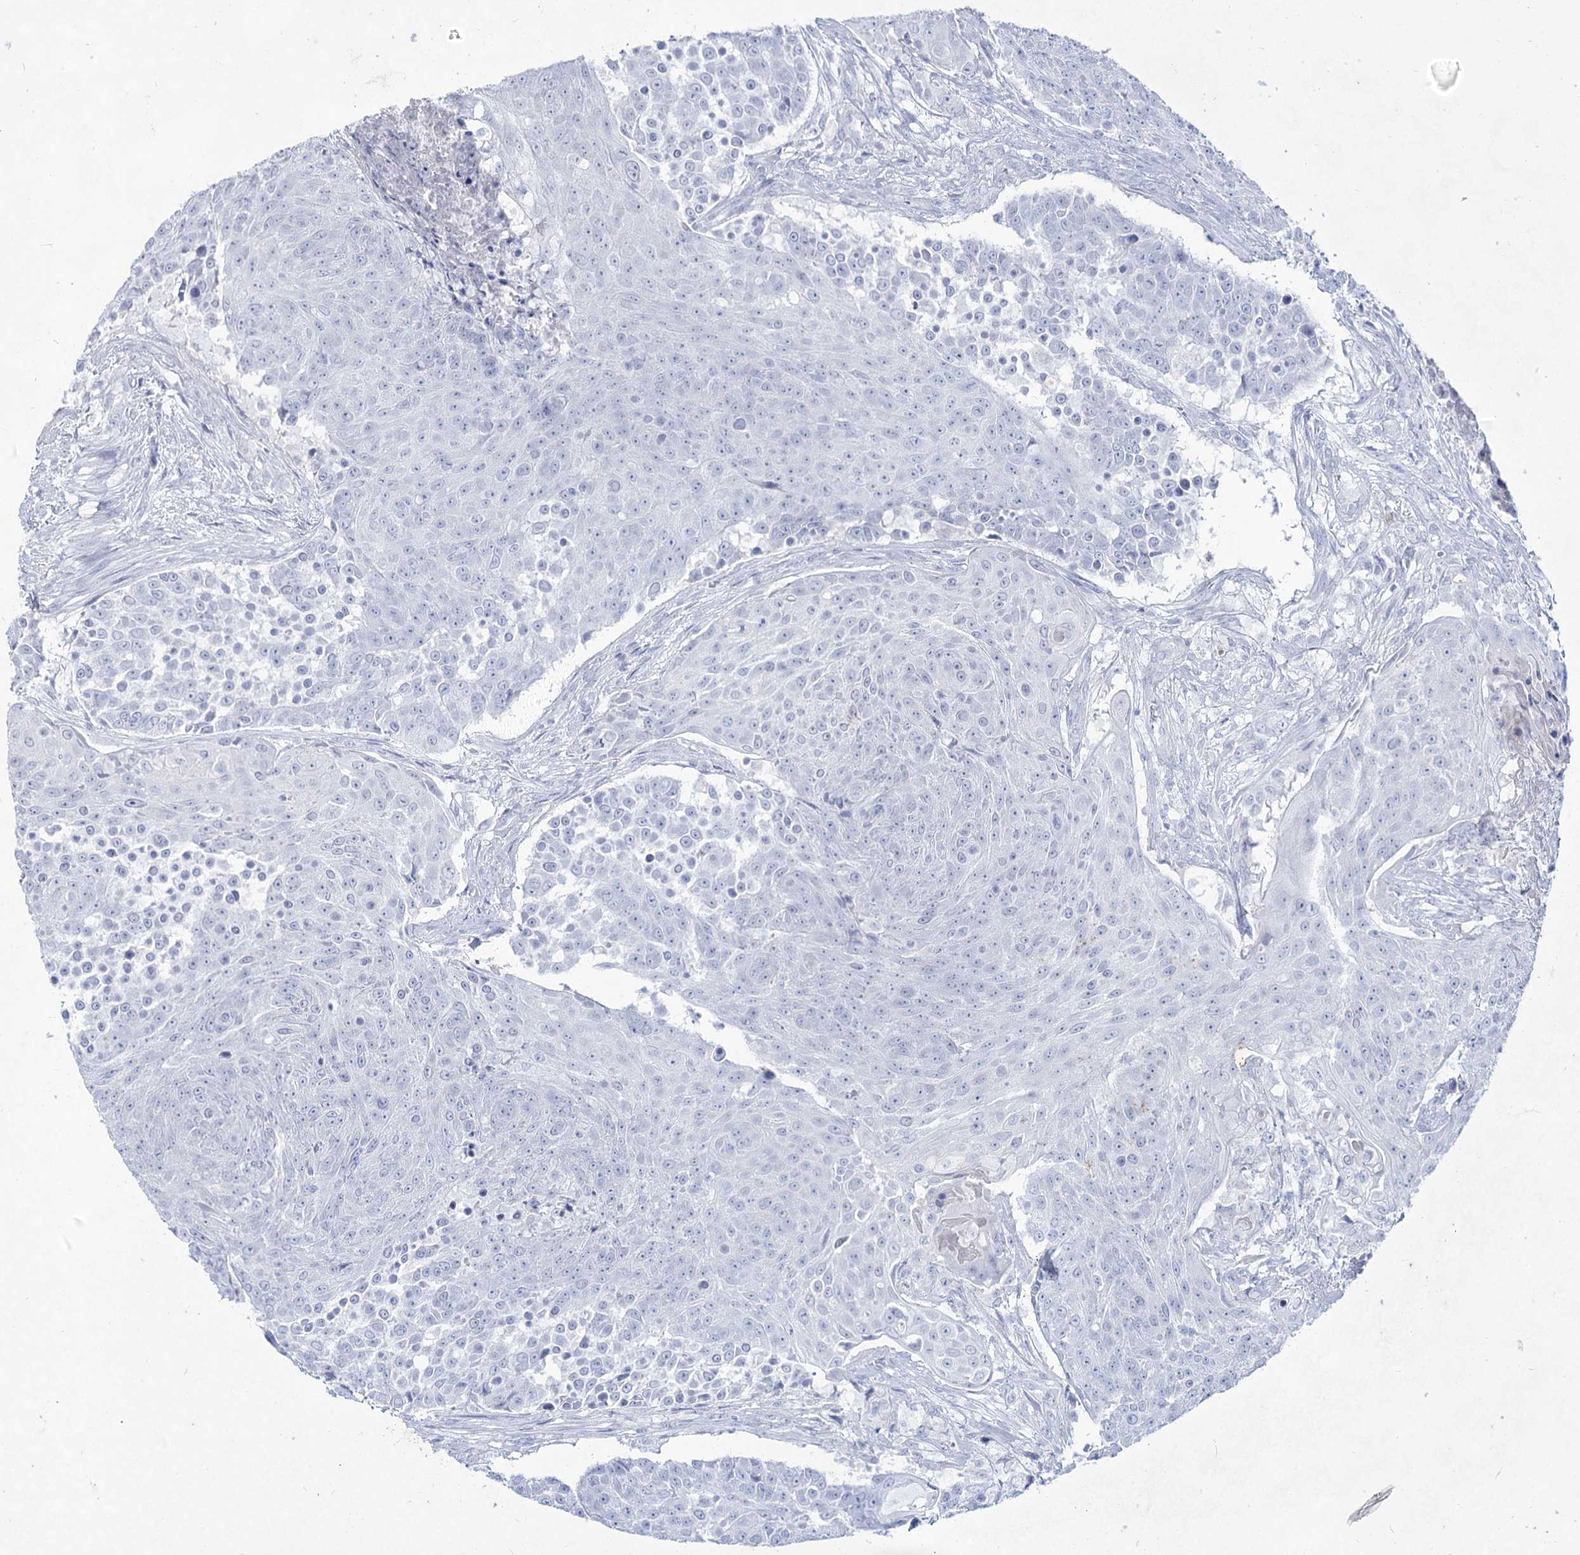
{"staining": {"intensity": "negative", "quantity": "none", "location": "none"}, "tissue": "urothelial cancer", "cell_type": "Tumor cells", "image_type": "cancer", "snomed": [{"axis": "morphology", "description": "Urothelial carcinoma, High grade"}, {"axis": "topography", "description": "Urinary bladder"}], "caption": "Immunohistochemical staining of human high-grade urothelial carcinoma exhibits no significant expression in tumor cells.", "gene": "ACRV1", "patient": {"sex": "female", "age": 63}}